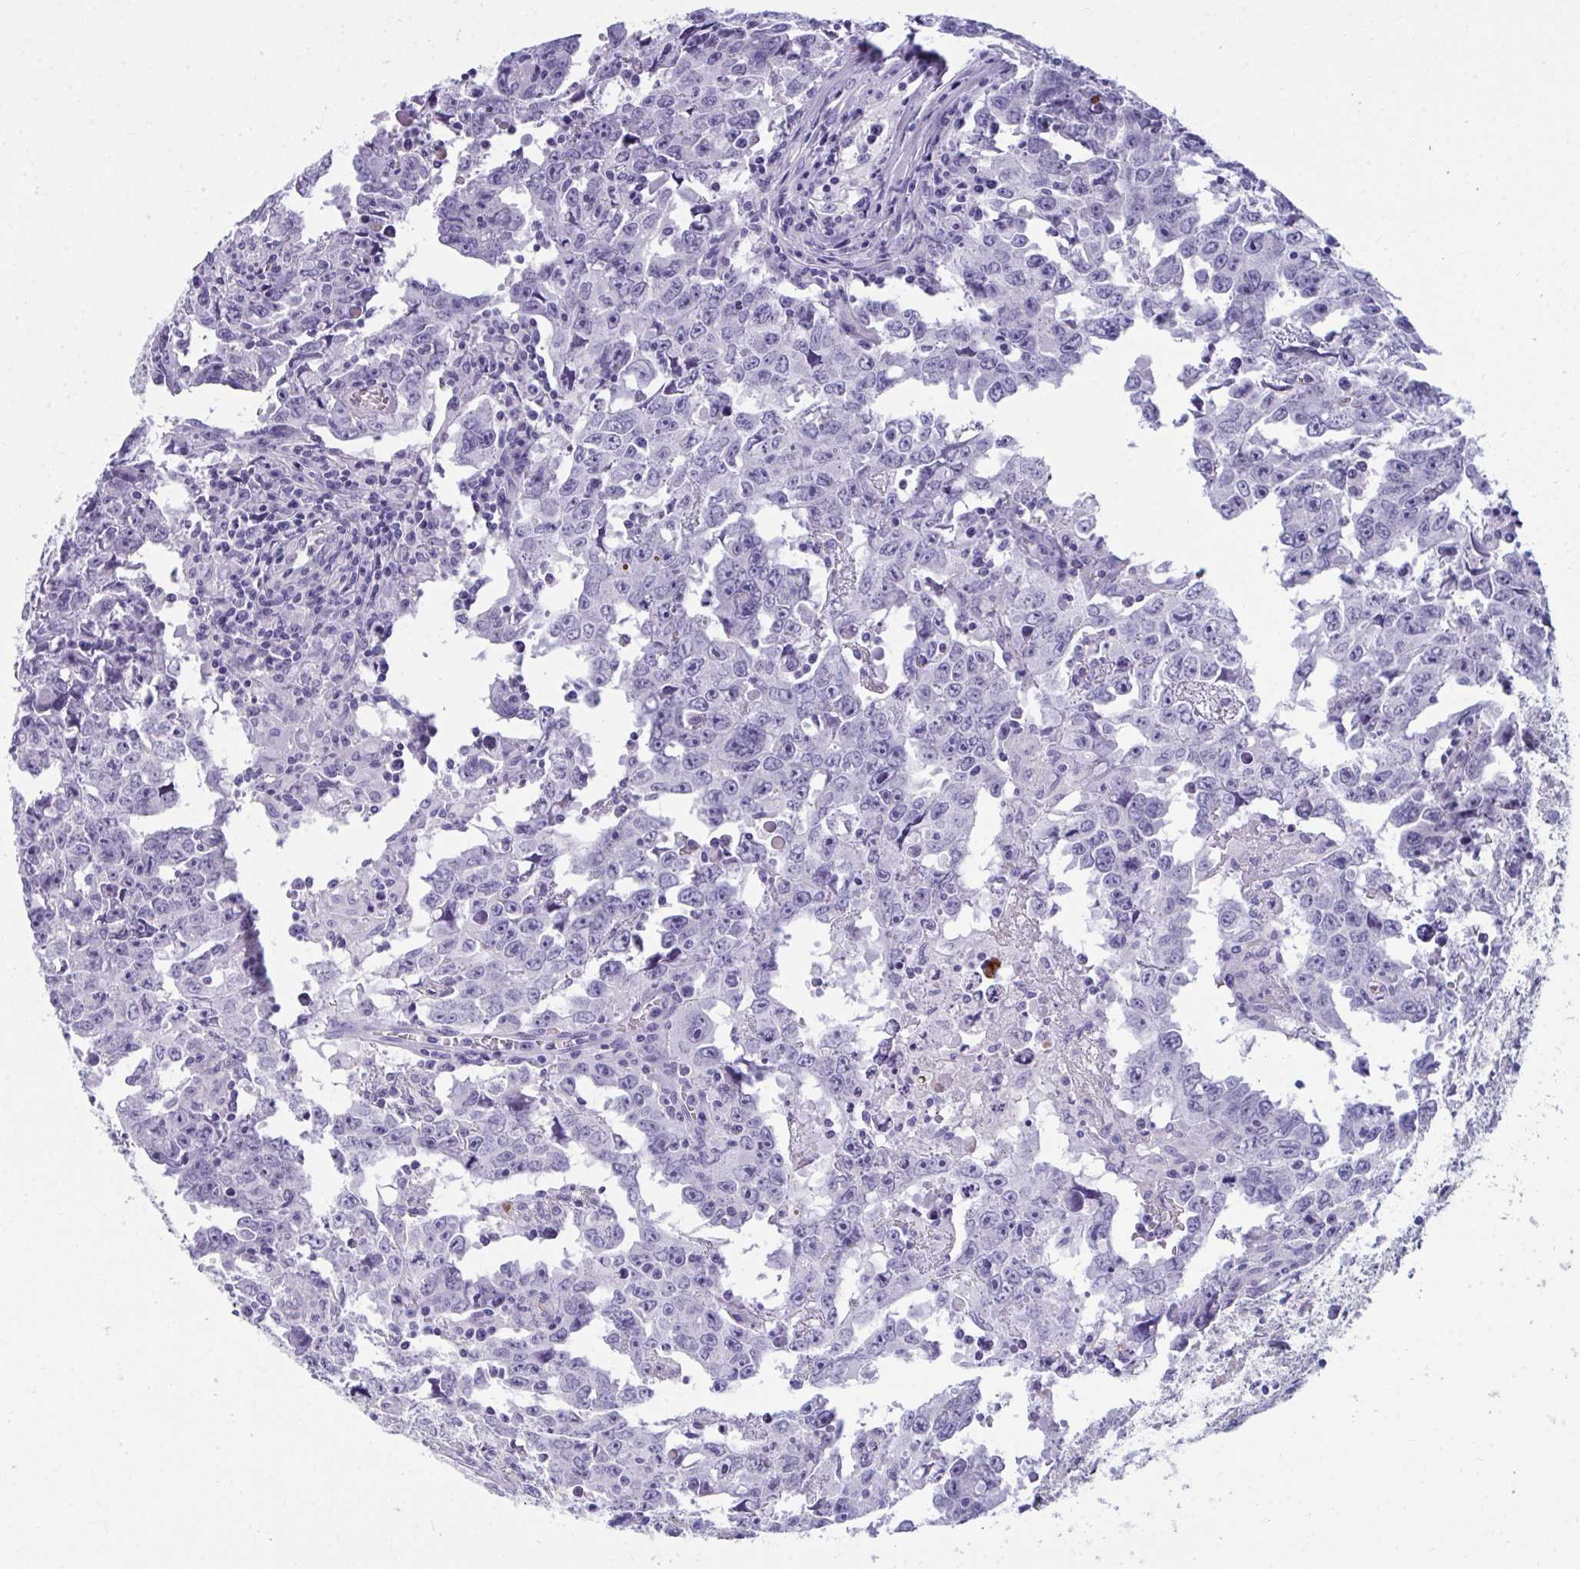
{"staining": {"intensity": "negative", "quantity": "none", "location": "none"}, "tissue": "testis cancer", "cell_type": "Tumor cells", "image_type": "cancer", "snomed": [{"axis": "morphology", "description": "Carcinoma, Embryonal, NOS"}, {"axis": "topography", "description": "Testis"}], "caption": "A photomicrograph of human testis embryonal carcinoma is negative for staining in tumor cells.", "gene": "TSBP1", "patient": {"sex": "male", "age": 22}}